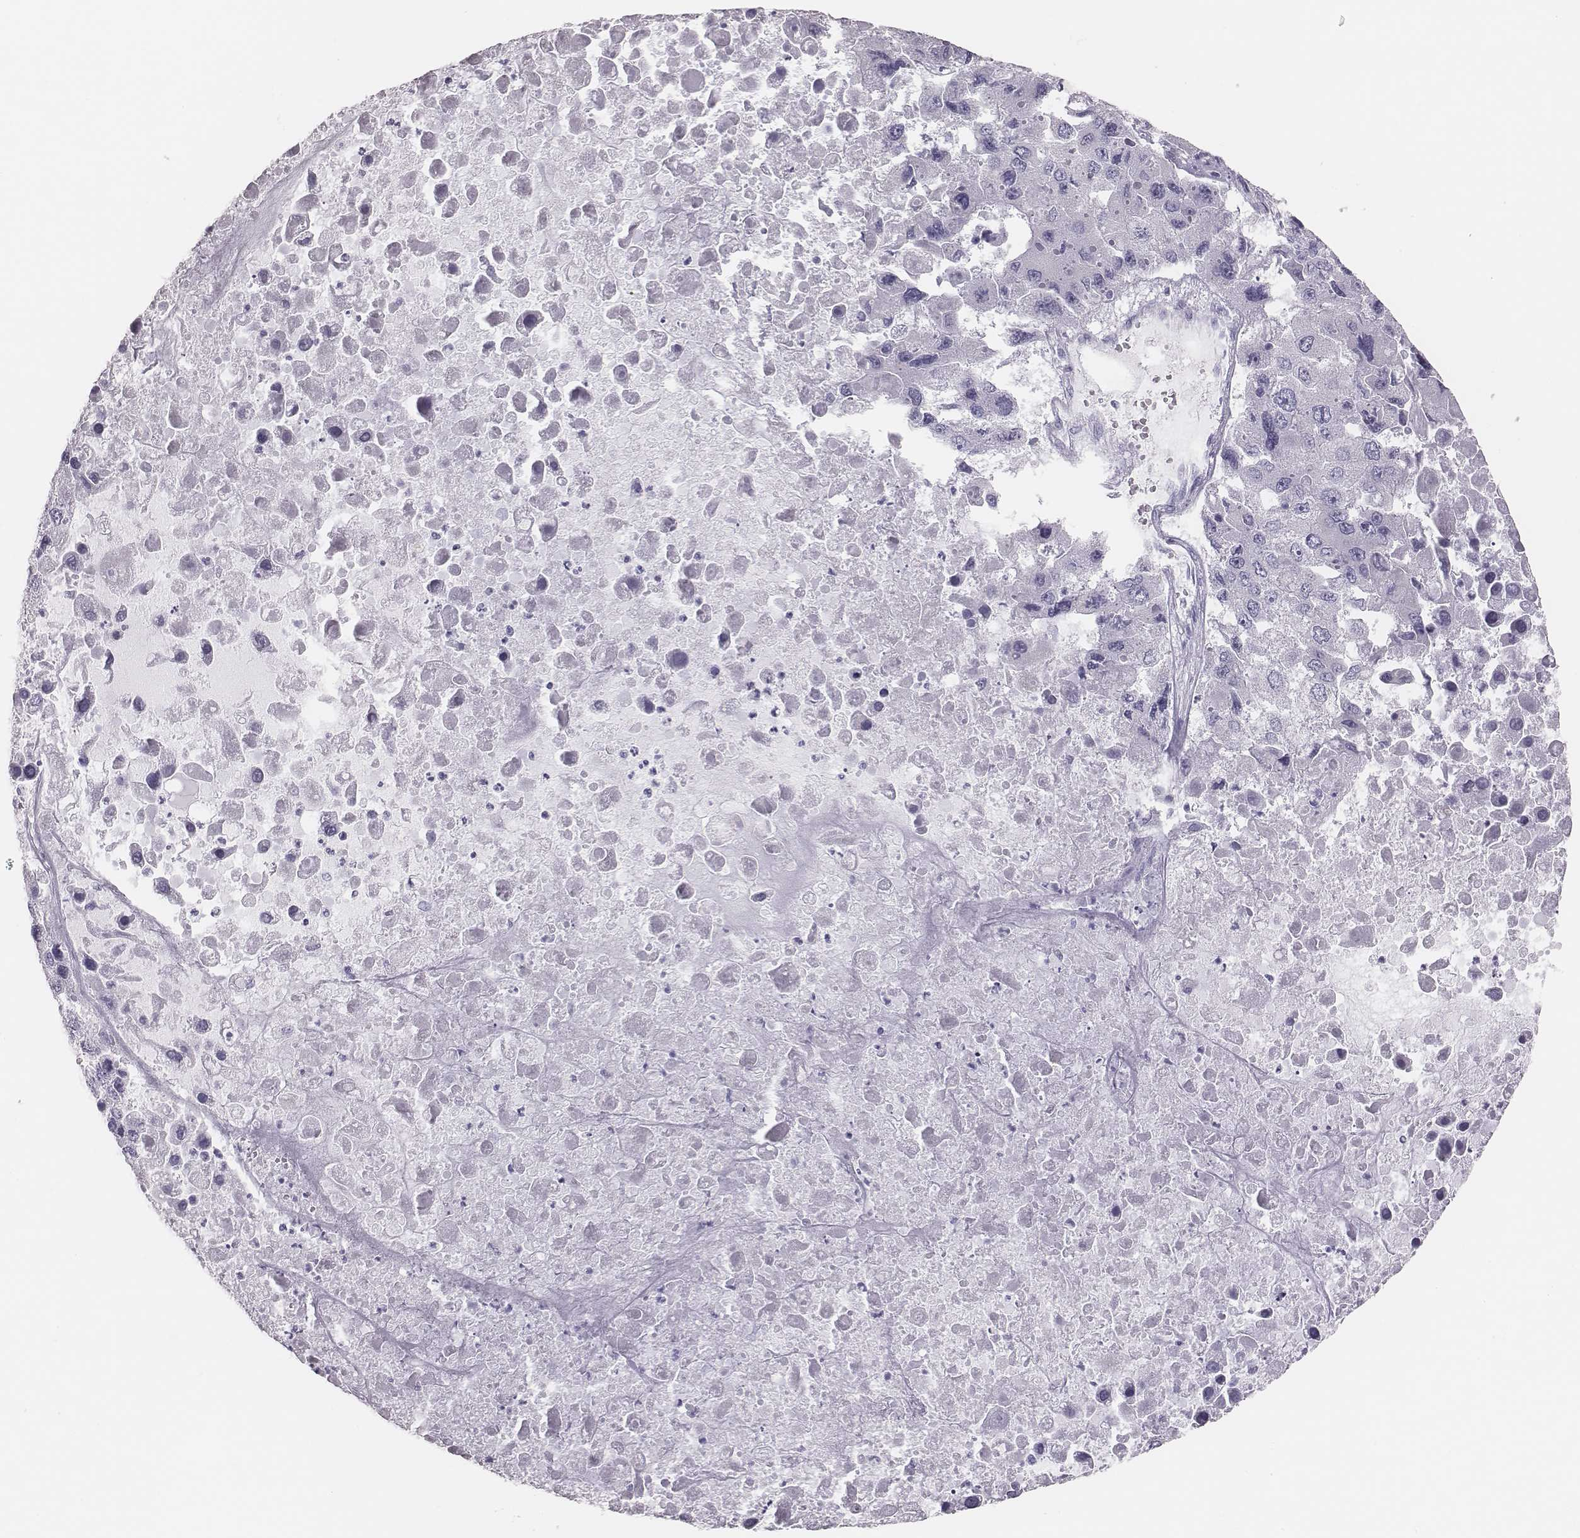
{"staining": {"intensity": "negative", "quantity": "none", "location": "none"}, "tissue": "liver cancer", "cell_type": "Tumor cells", "image_type": "cancer", "snomed": [{"axis": "morphology", "description": "Carcinoma, Hepatocellular, NOS"}, {"axis": "topography", "description": "Liver"}], "caption": "This image is of liver hepatocellular carcinoma stained with IHC to label a protein in brown with the nuclei are counter-stained blue. There is no expression in tumor cells.", "gene": "H1-6", "patient": {"sex": "female", "age": 41}}